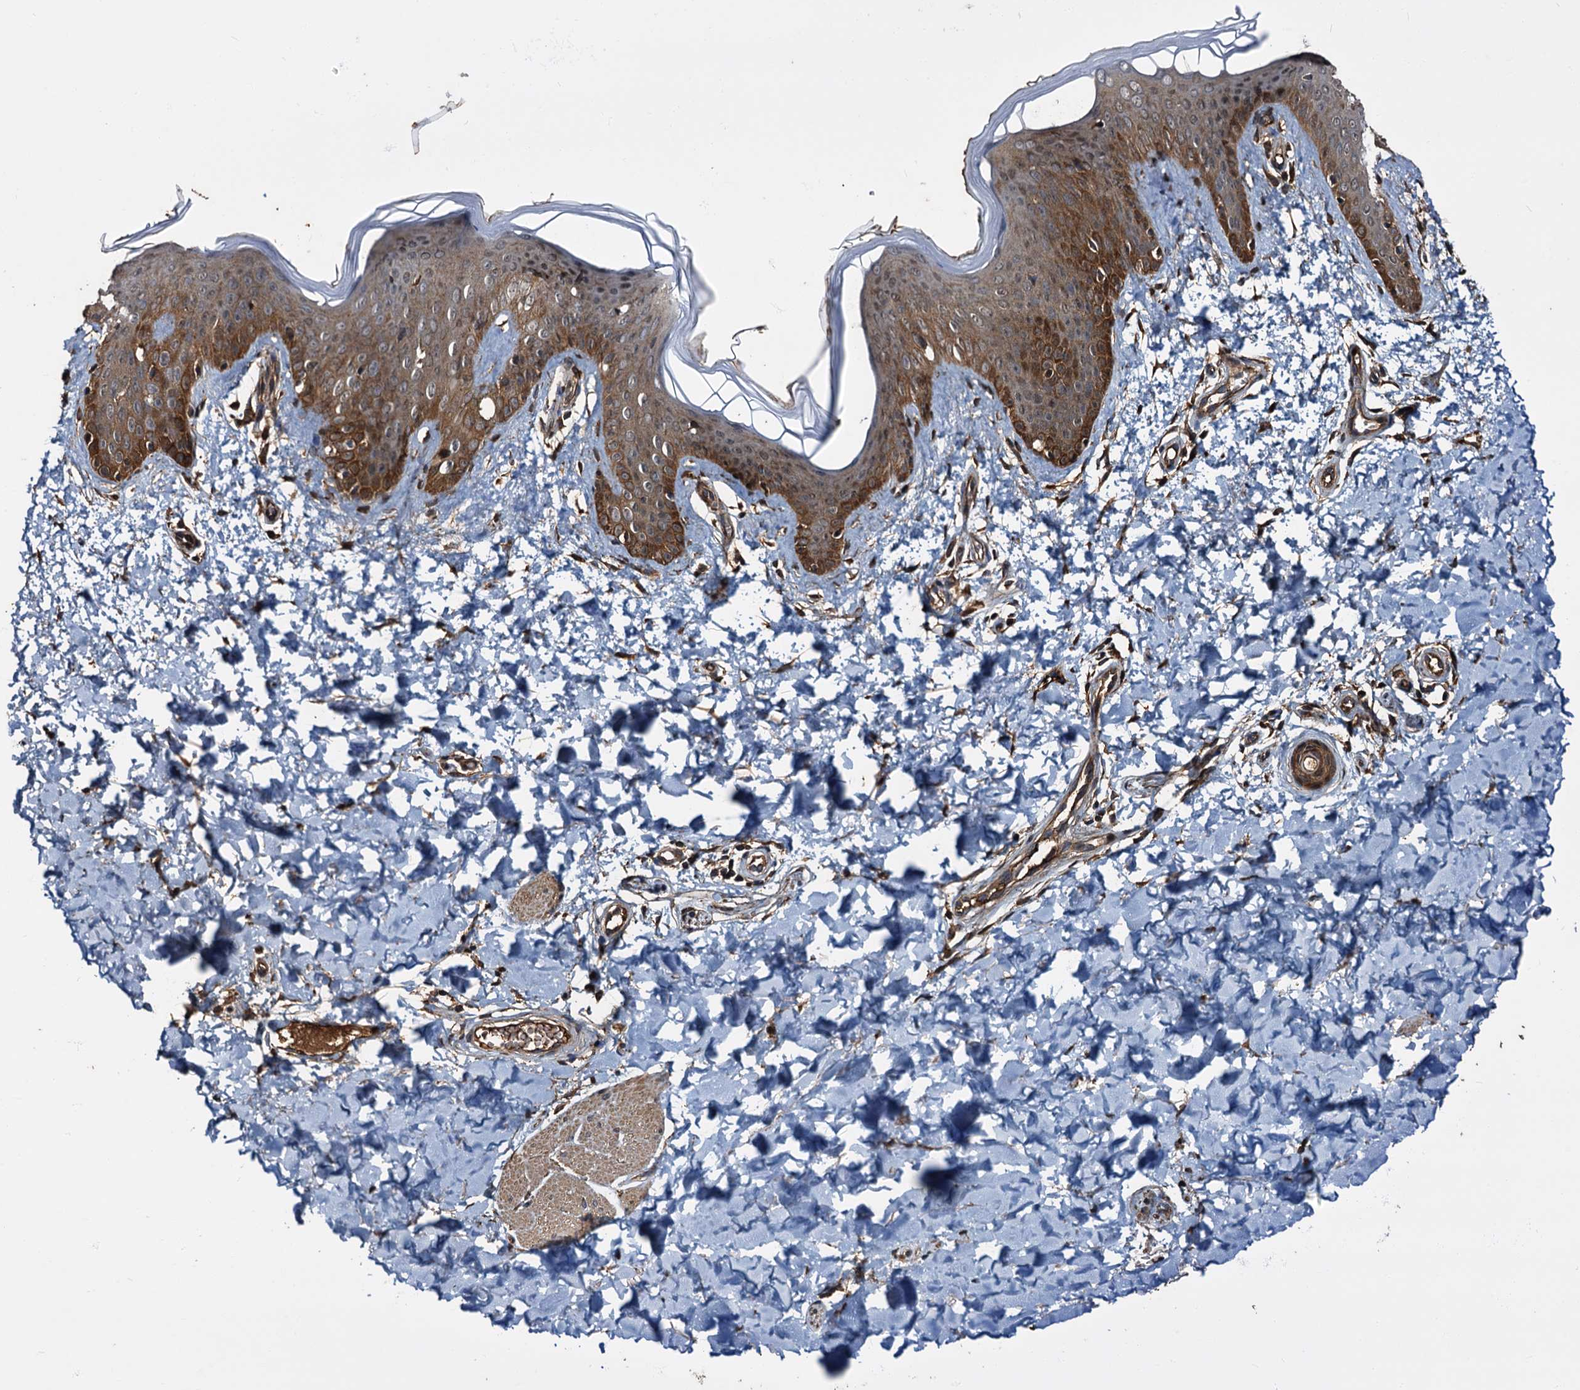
{"staining": {"intensity": "strong", "quantity": ">75%", "location": "cytoplasmic/membranous"}, "tissue": "skin", "cell_type": "Fibroblasts", "image_type": "normal", "snomed": [{"axis": "morphology", "description": "Normal tissue, NOS"}, {"axis": "topography", "description": "Skin"}], "caption": "Skin stained with DAB IHC demonstrates high levels of strong cytoplasmic/membranous positivity in approximately >75% of fibroblasts. (DAB IHC, brown staining for protein, blue staining for nuclei).", "gene": "PEX5", "patient": {"sex": "male", "age": 36}}